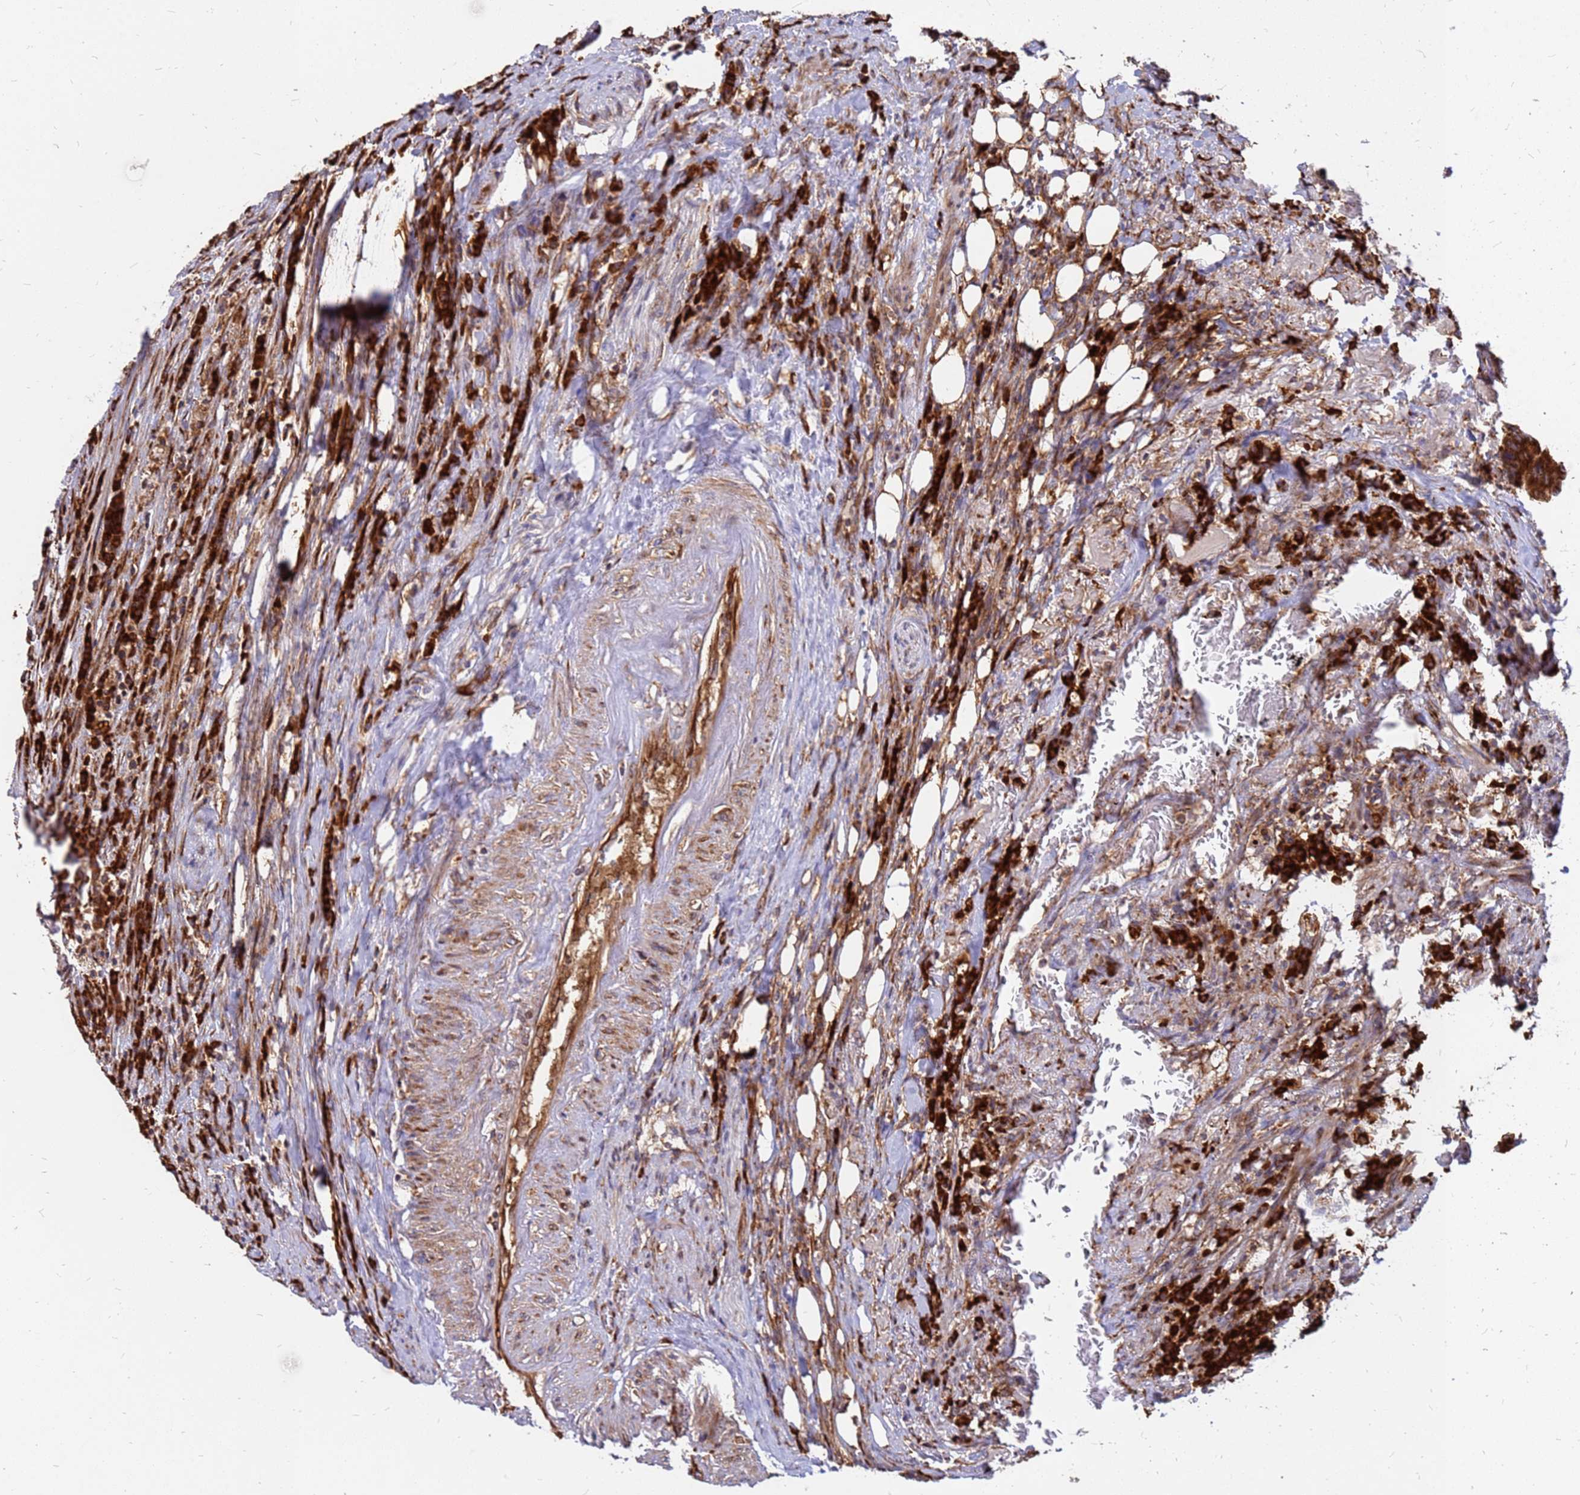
{"staining": {"intensity": "strong", "quantity": ">75%", "location": "cytoplasmic/membranous"}, "tissue": "colorectal cancer", "cell_type": "Tumor cells", "image_type": "cancer", "snomed": [{"axis": "morphology", "description": "Adenocarcinoma, NOS"}, {"axis": "topography", "description": "Colon"}], "caption": "A brown stain labels strong cytoplasmic/membranous positivity of a protein in human colorectal cancer tumor cells.", "gene": "RPL8", "patient": {"sex": "male", "age": 83}}